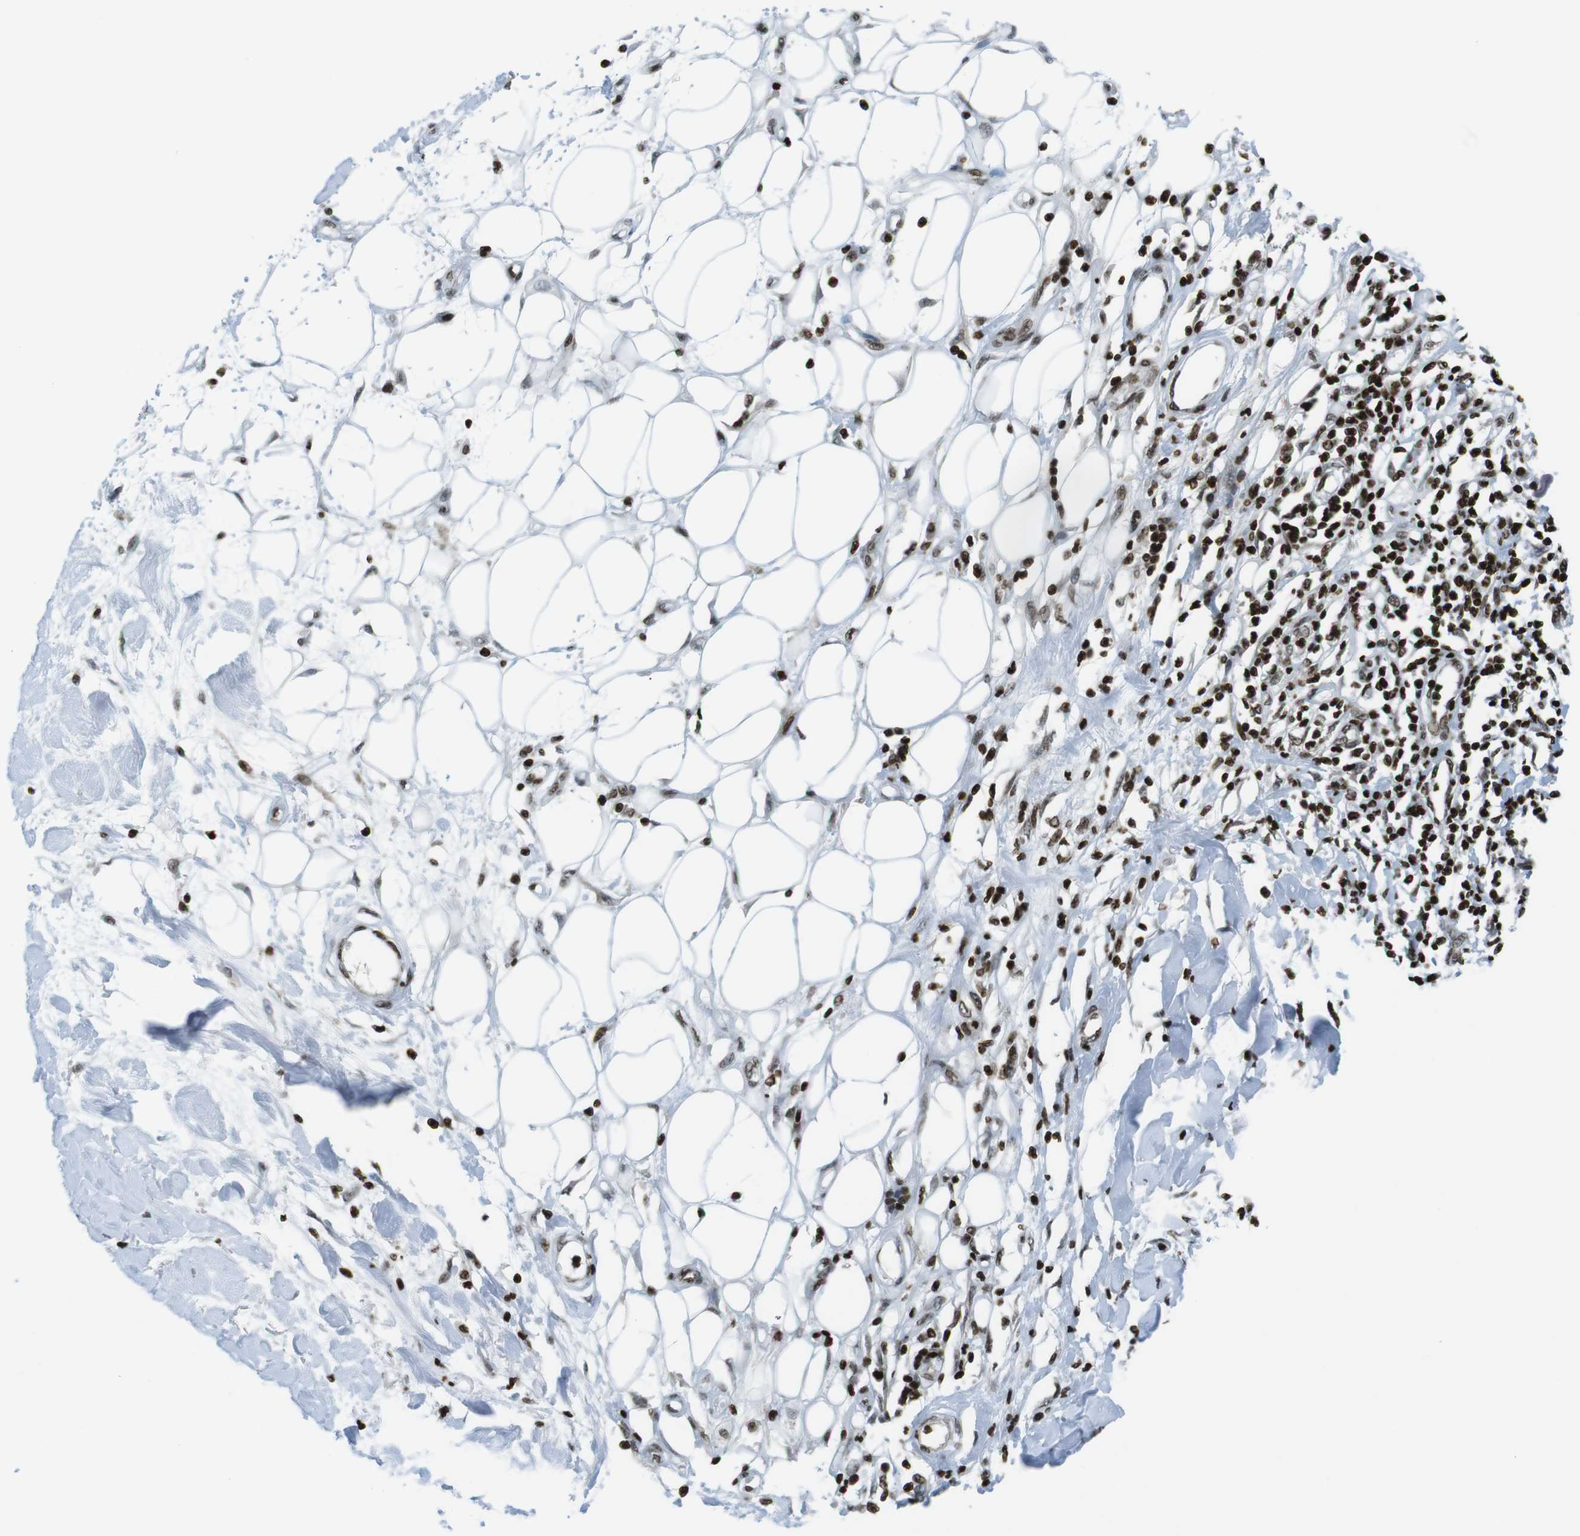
{"staining": {"intensity": "strong", "quantity": ">75%", "location": "nuclear"}, "tissue": "adipose tissue", "cell_type": "Adipocytes", "image_type": "normal", "snomed": [{"axis": "morphology", "description": "Normal tissue, NOS"}, {"axis": "morphology", "description": "Squamous cell carcinoma, NOS"}, {"axis": "topography", "description": "Skin"}, {"axis": "topography", "description": "Peripheral nerve tissue"}], "caption": "Approximately >75% of adipocytes in unremarkable adipose tissue display strong nuclear protein expression as visualized by brown immunohistochemical staining.", "gene": "H2AC8", "patient": {"sex": "male", "age": 83}}